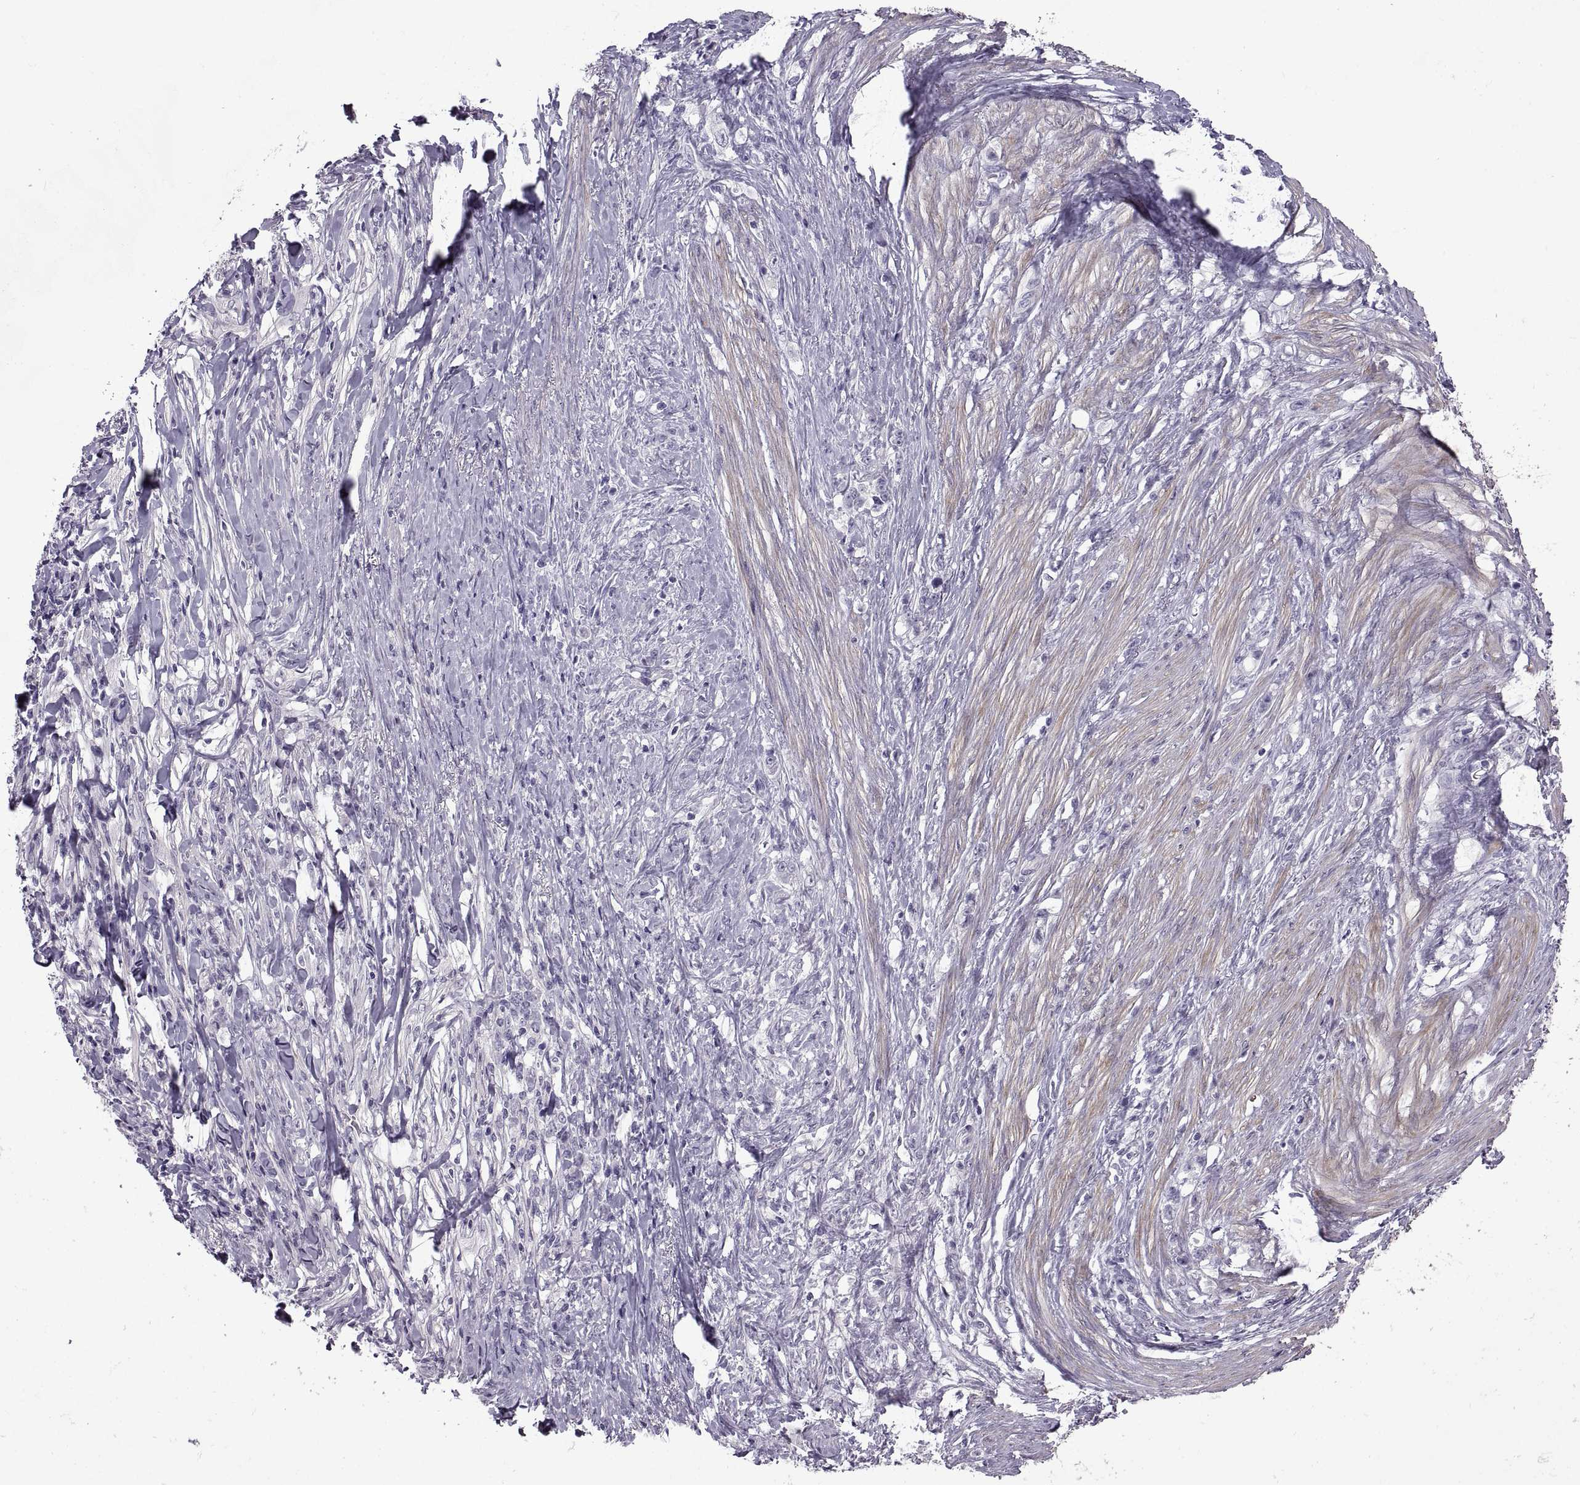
{"staining": {"intensity": "negative", "quantity": "none", "location": "none"}, "tissue": "stomach cancer", "cell_type": "Tumor cells", "image_type": "cancer", "snomed": [{"axis": "morphology", "description": "Adenocarcinoma, NOS"}, {"axis": "topography", "description": "Stomach, lower"}], "caption": "IHC of human stomach cancer exhibits no positivity in tumor cells.", "gene": "BSPH1", "patient": {"sex": "male", "age": 88}}